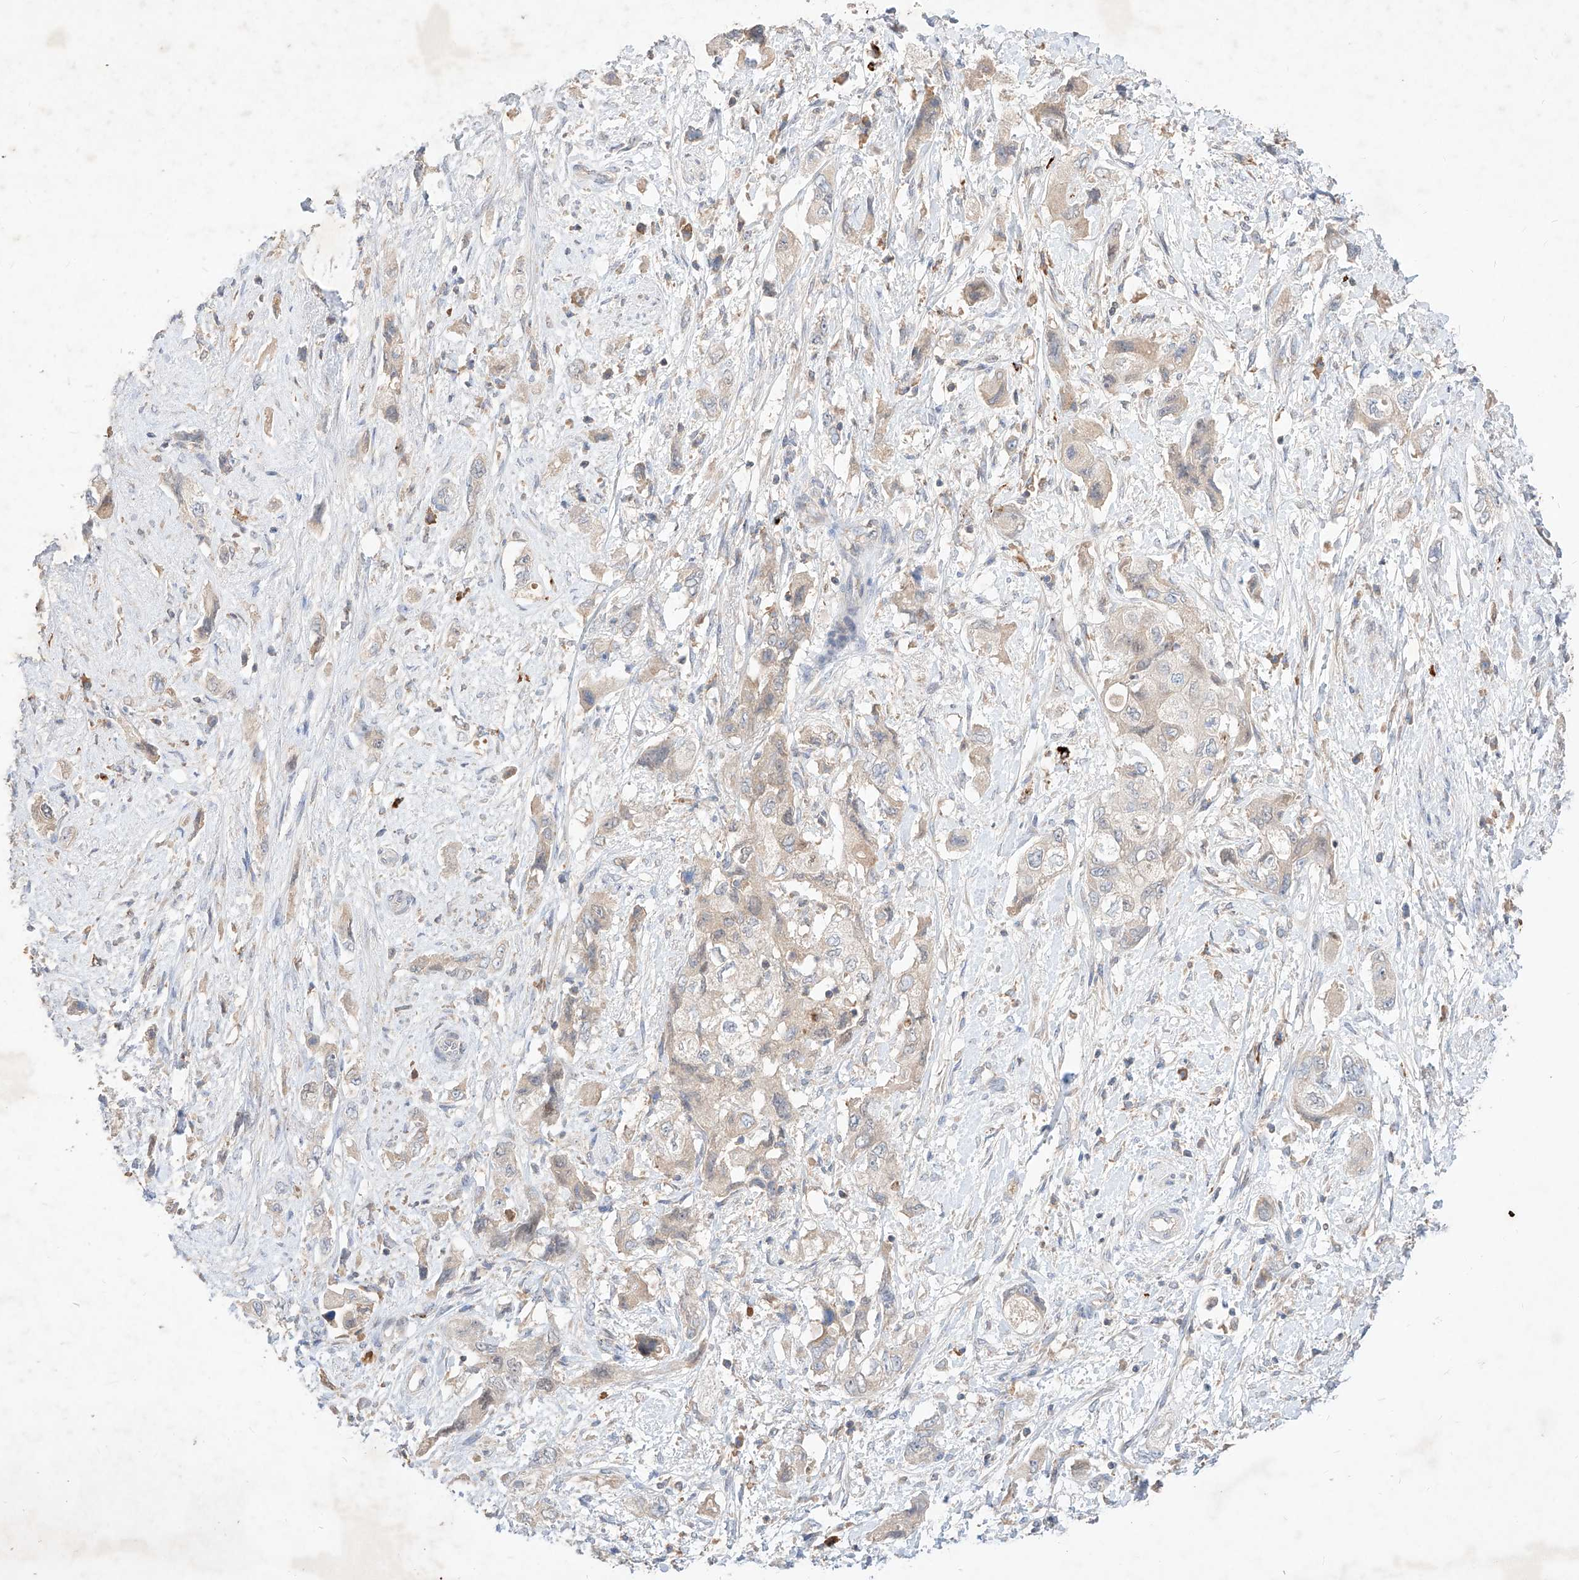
{"staining": {"intensity": "weak", "quantity": "<25%", "location": "cytoplasmic/membranous"}, "tissue": "pancreatic cancer", "cell_type": "Tumor cells", "image_type": "cancer", "snomed": [{"axis": "morphology", "description": "Adenocarcinoma, NOS"}, {"axis": "topography", "description": "Pancreas"}], "caption": "DAB immunohistochemical staining of human pancreatic cancer (adenocarcinoma) shows no significant expression in tumor cells.", "gene": "TSNAX", "patient": {"sex": "female", "age": 73}}